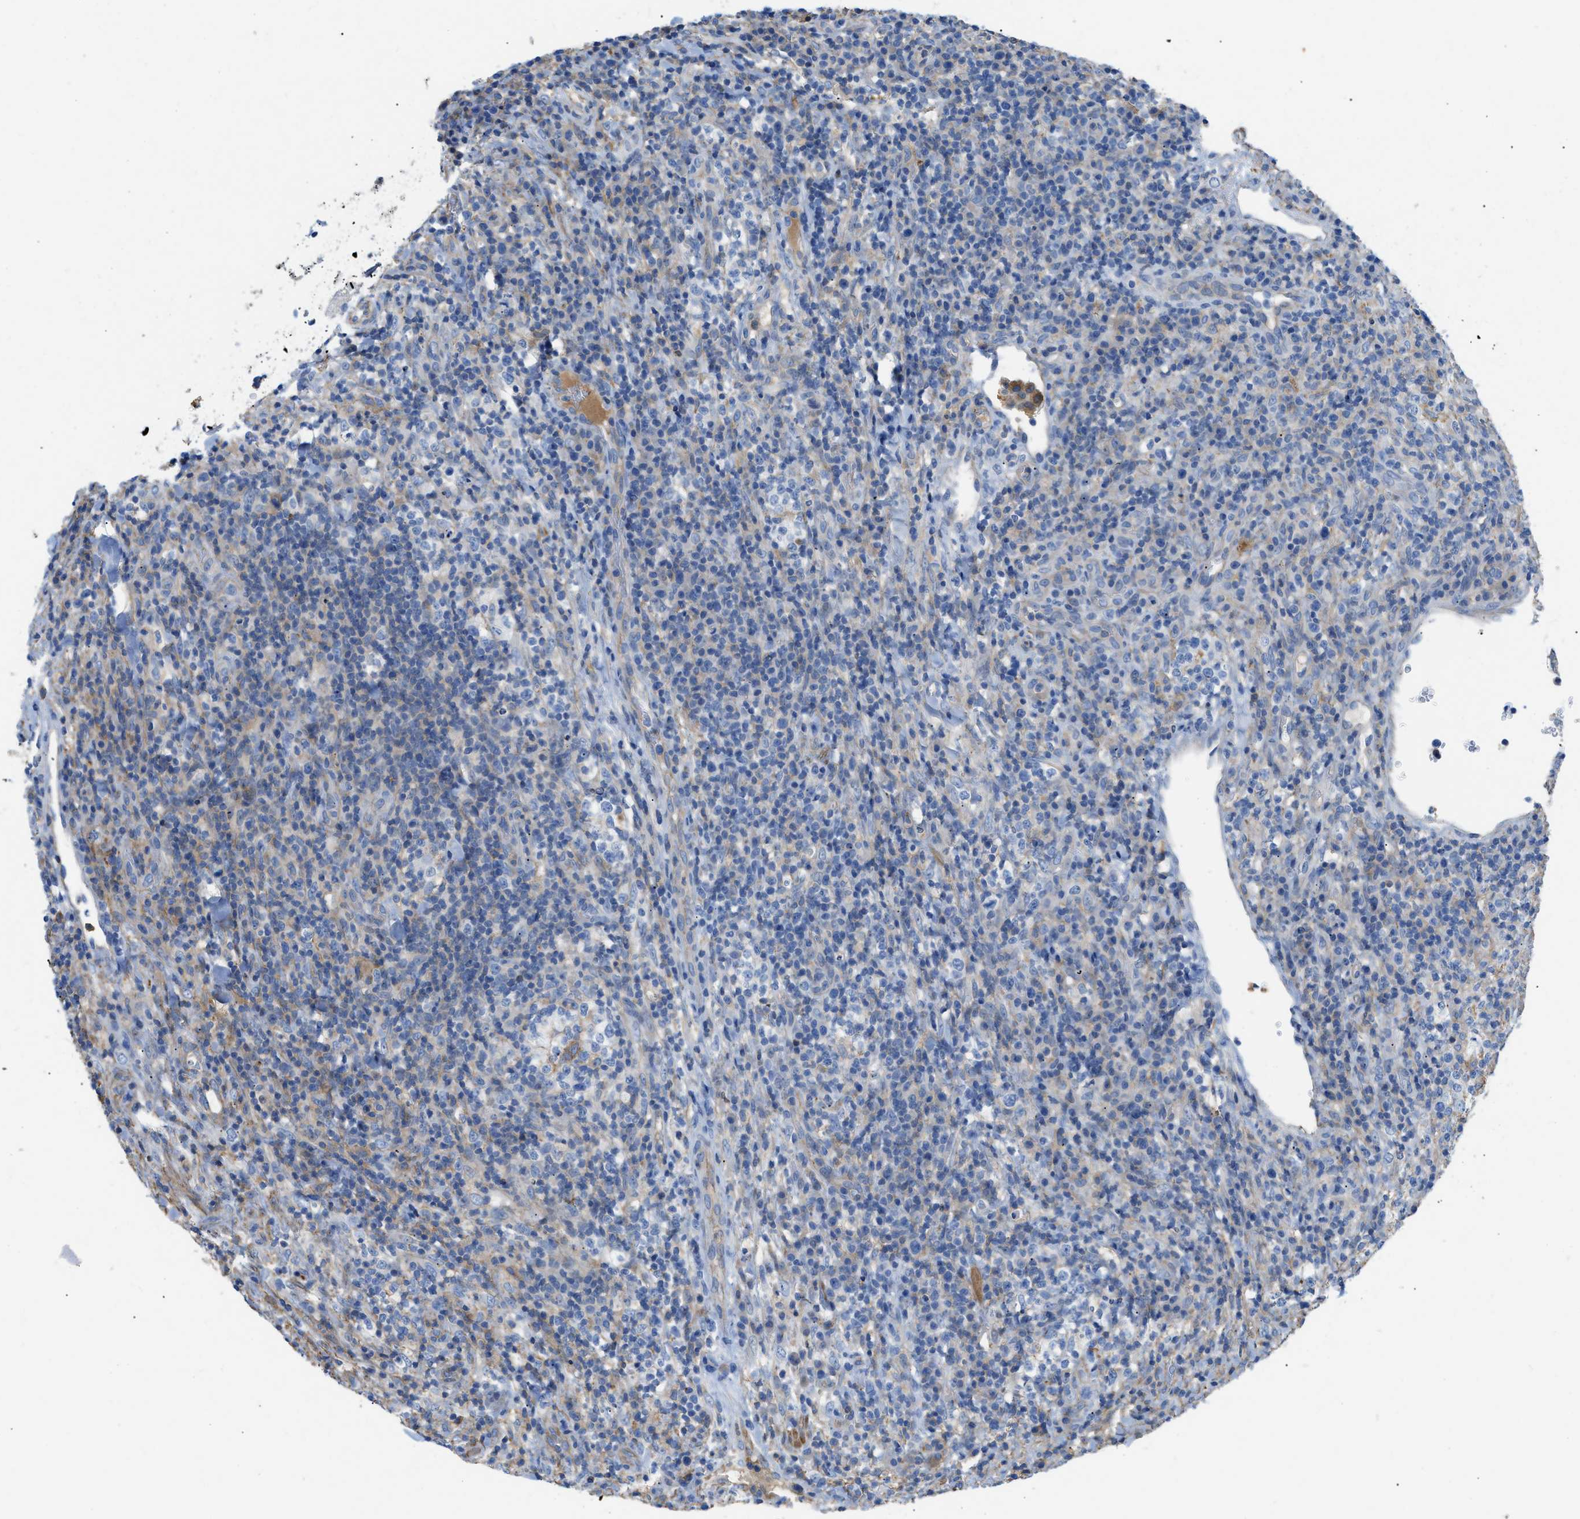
{"staining": {"intensity": "negative", "quantity": "none", "location": "none"}, "tissue": "lymphoma", "cell_type": "Tumor cells", "image_type": "cancer", "snomed": [{"axis": "morphology", "description": "Malignant lymphoma, non-Hodgkin's type, High grade"}, {"axis": "topography", "description": "Lymph node"}], "caption": "IHC of malignant lymphoma, non-Hodgkin's type (high-grade) shows no positivity in tumor cells. (Stains: DAB immunohistochemistry with hematoxylin counter stain, Microscopy: brightfield microscopy at high magnification).", "gene": "ATP6V0D1", "patient": {"sex": "female", "age": 76}}